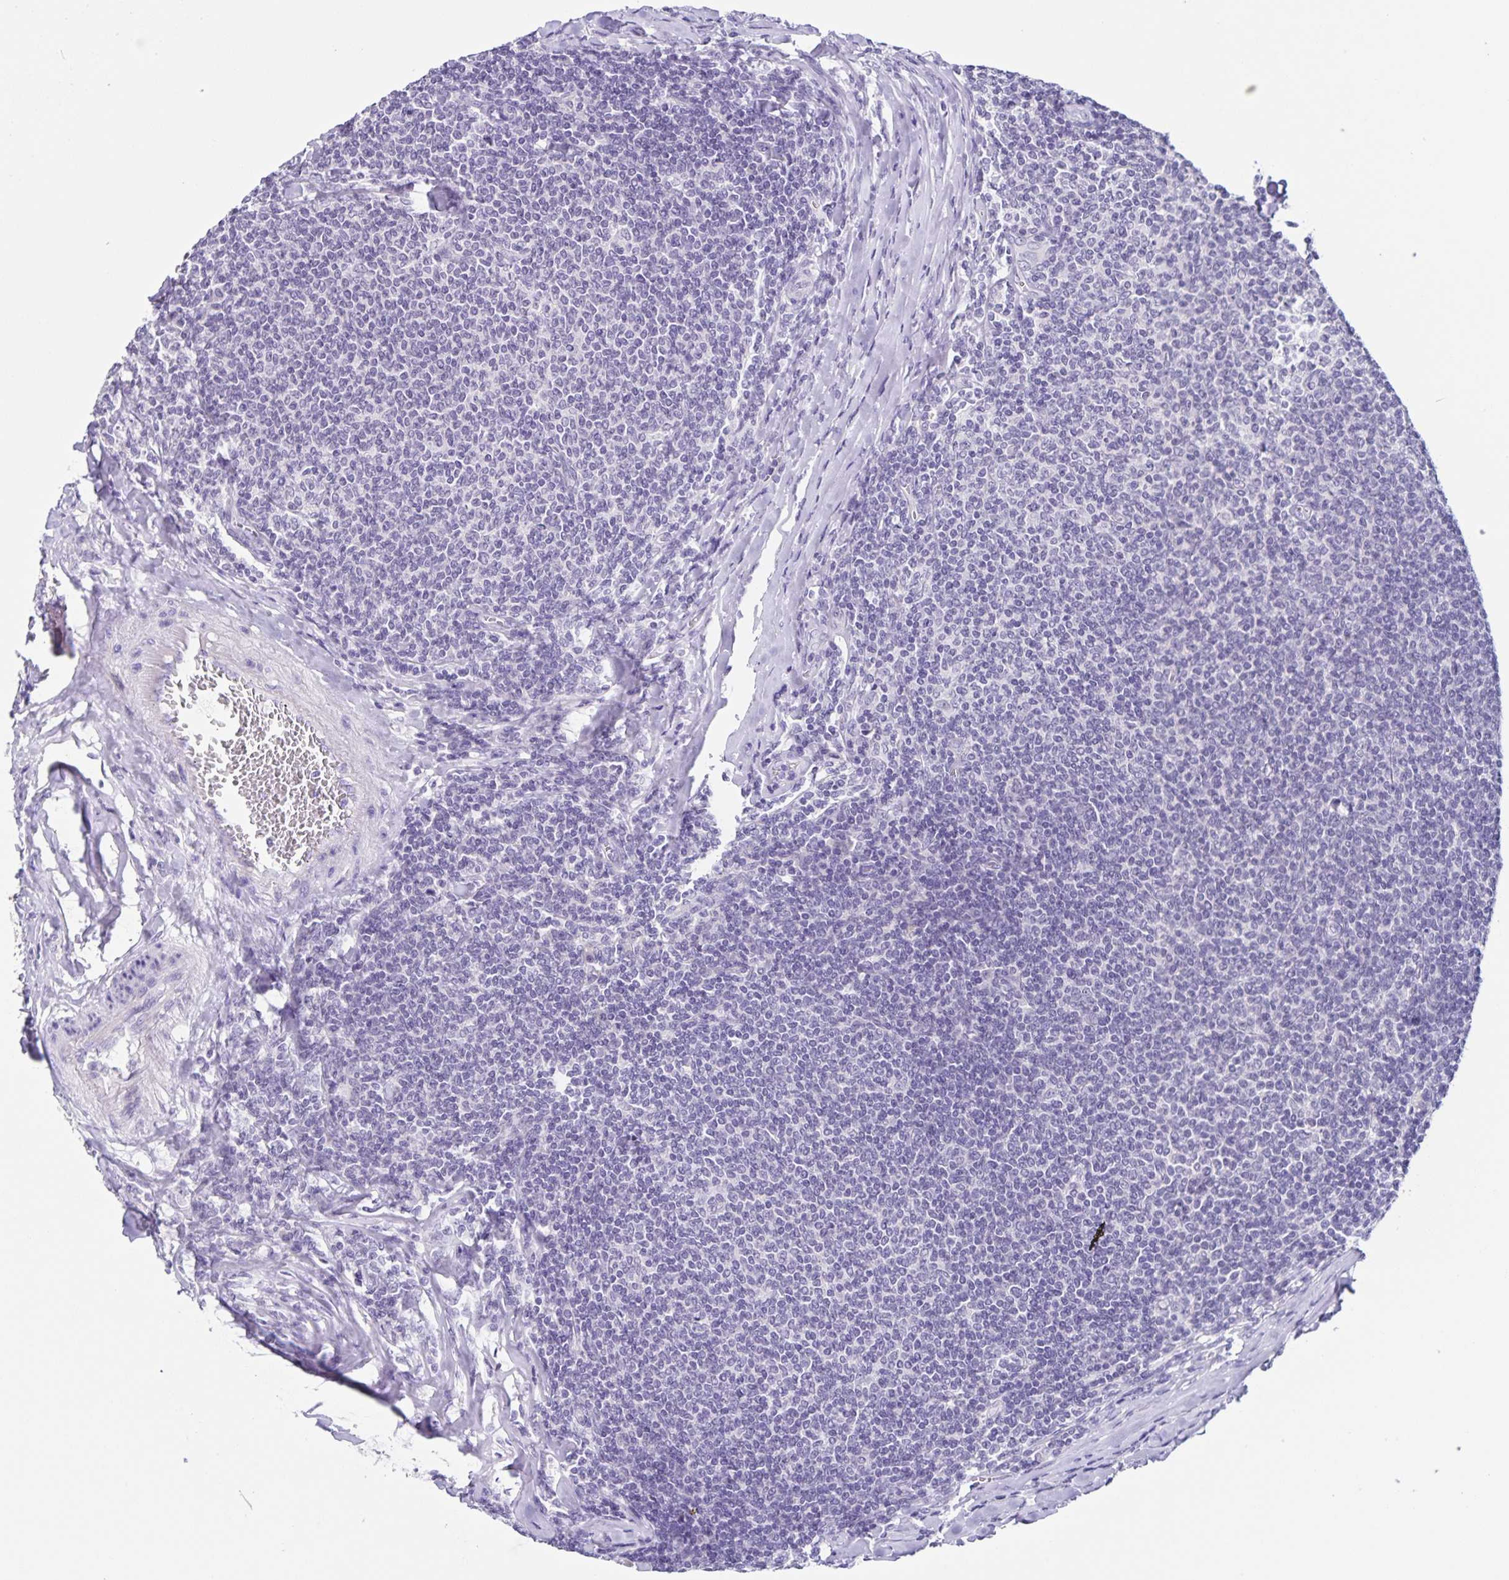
{"staining": {"intensity": "negative", "quantity": "none", "location": "none"}, "tissue": "lymphoma", "cell_type": "Tumor cells", "image_type": "cancer", "snomed": [{"axis": "morphology", "description": "Malignant lymphoma, non-Hodgkin's type, Low grade"}, {"axis": "topography", "description": "Lymph node"}], "caption": "This is an IHC micrograph of human lymphoma. There is no positivity in tumor cells.", "gene": "SLC12A3", "patient": {"sex": "male", "age": 52}}